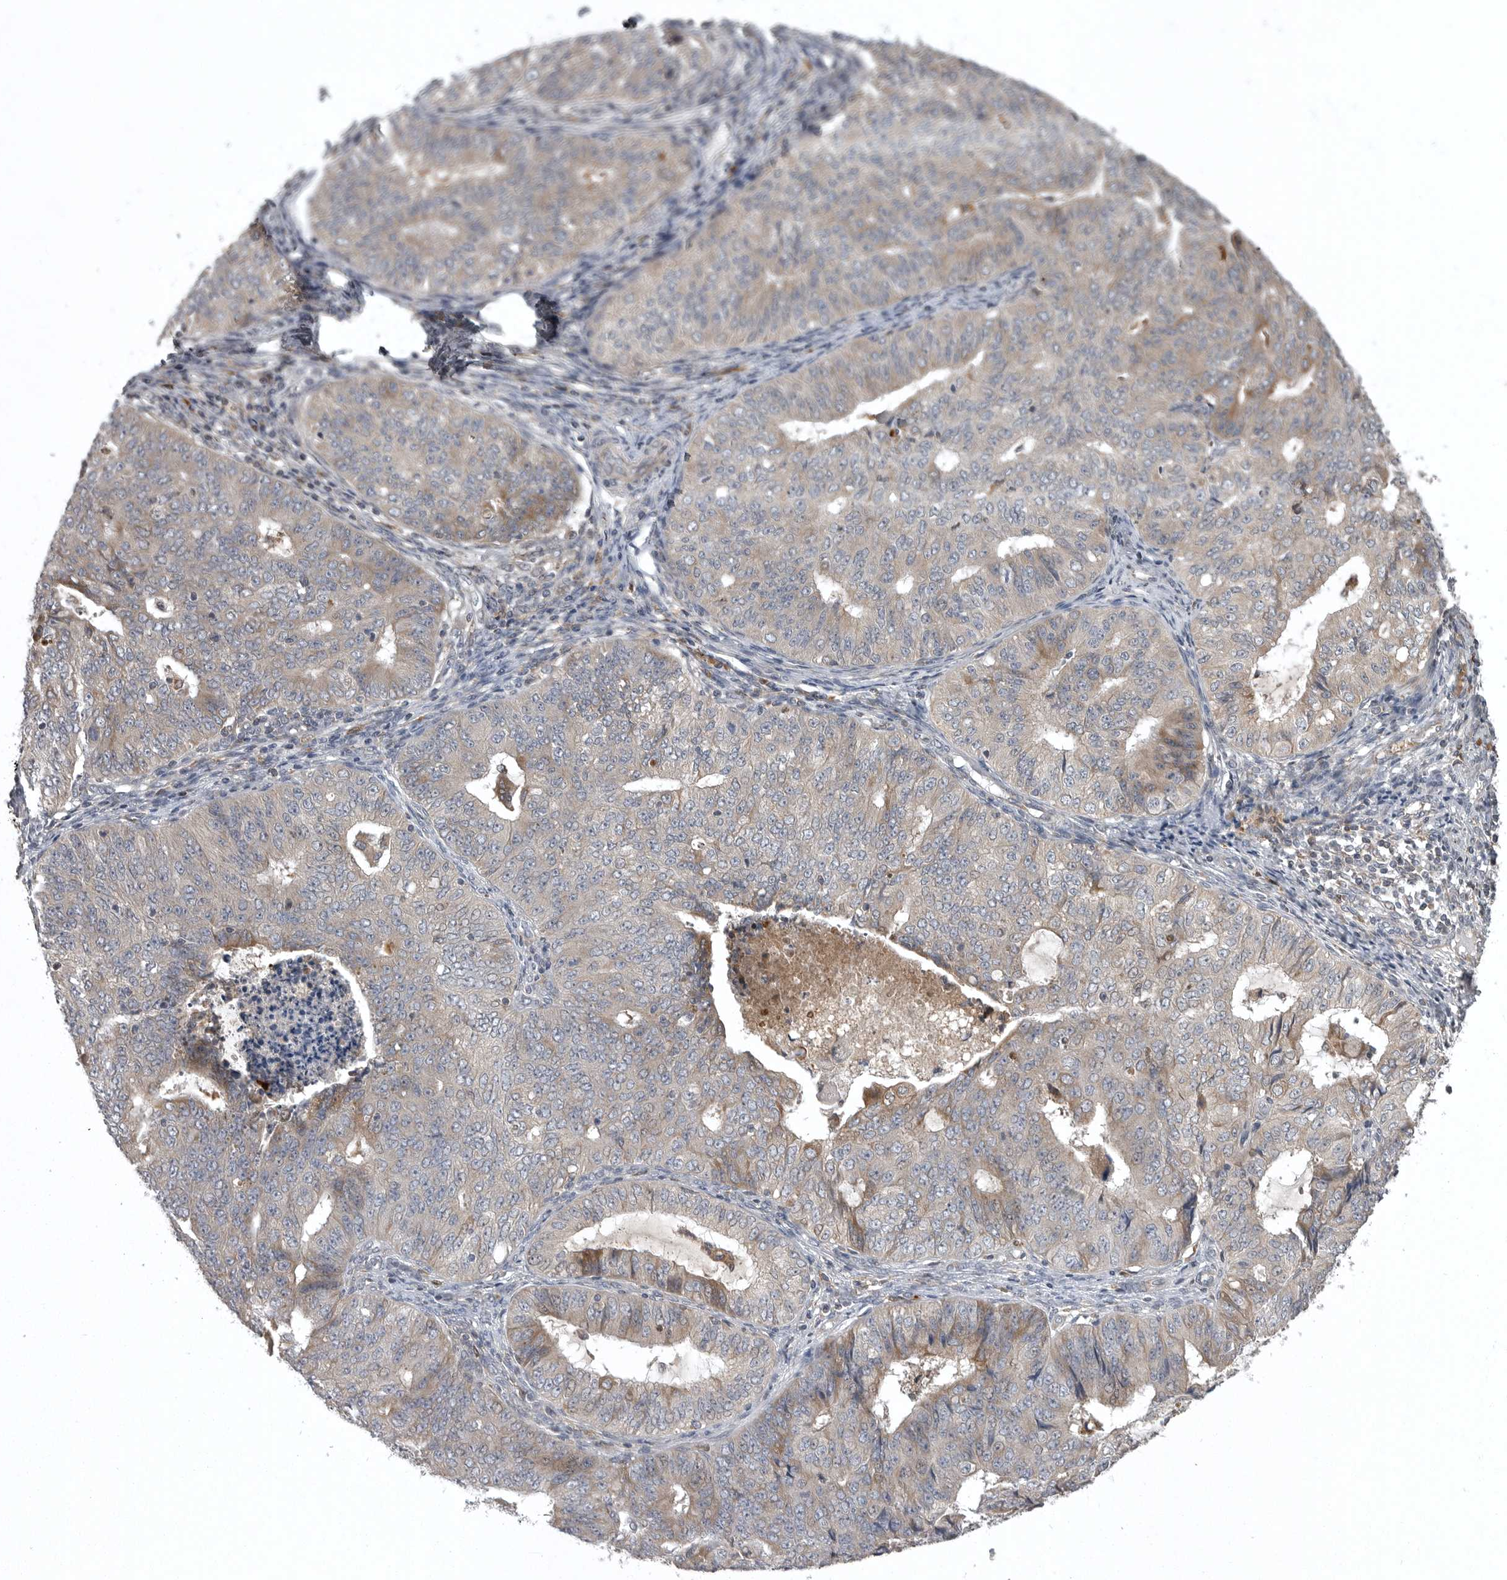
{"staining": {"intensity": "weak", "quantity": "<25%", "location": "cytoplasmic/membranous"}, "tissue": "endometrial cancer", "cell_type": "Tumor cells", "image_type": "cancer", "snomed": [{"axis": "morphology", "description": "Adenocarcinoma, NOS"}, {"axis": "topography", "description": "Endometrium"}], "caption": "Human endometrial cancer (adenocarcinoma) stained for a protein using immunohistochemistry exhibits no positivity in tumor cells.", "gene": "GPR31", "patient": {"sex": "female", "age": 32}}